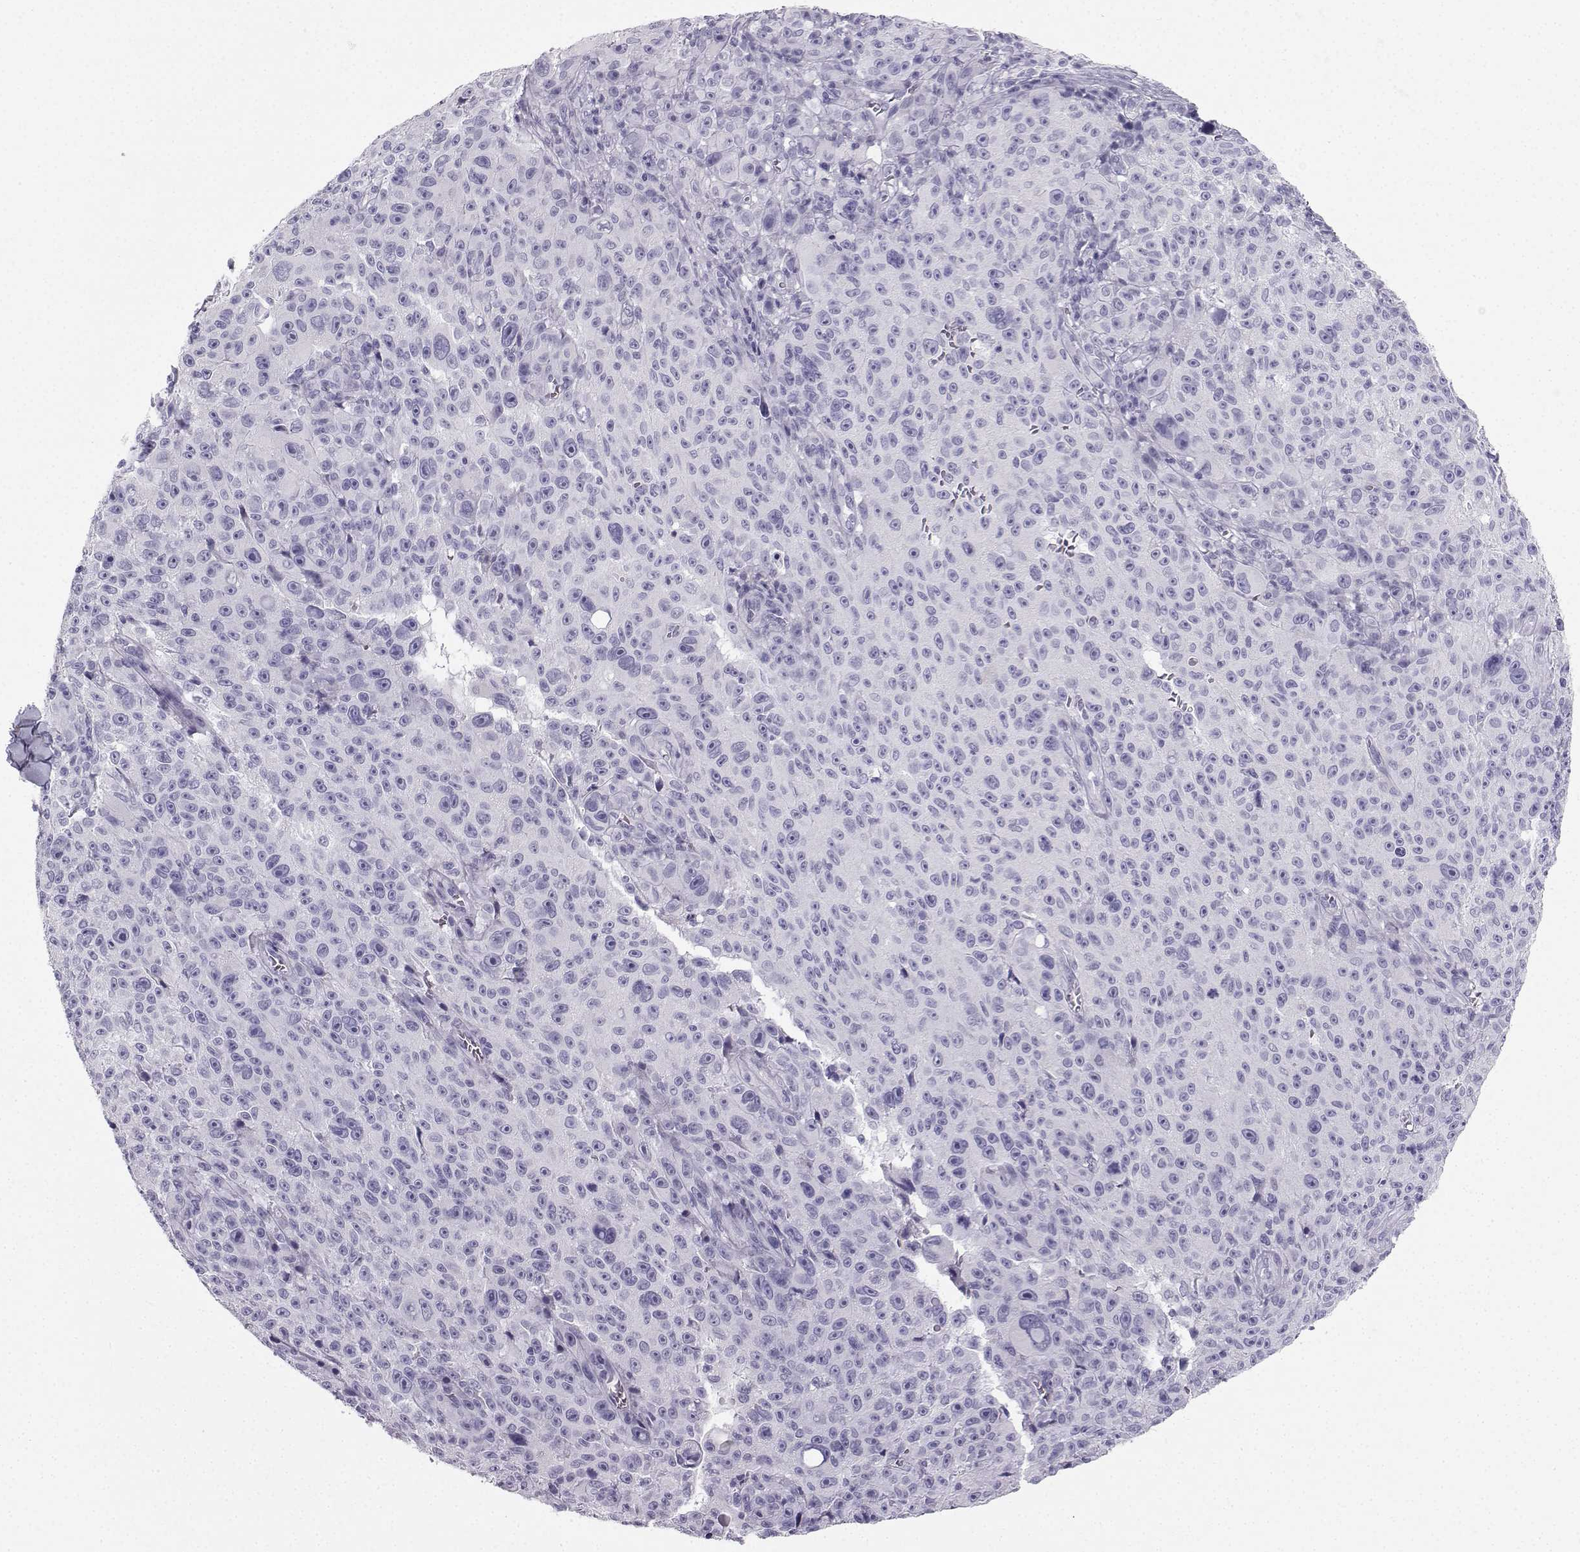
{"staining": {"intensity": "negative", "quantity": "none", "location": "none"}, "tissue": "melanoma", "cell_type": "Tumor cells", "image_type": "cancer", "snomed": [{"axis": "morphology", "description": "Malignant melanoma, NOS"}, {"axis": "topography", "description": "Skin"}], "caption": "An immunohistochemistry micrograph of malignant melanoma is shown. There is no staining in tumor cells of malignant melanoma. (Immunohistochemistry, brightfield microscopy, high magnification).", "gene": "IQCD", "patient": {"sex": "female", "age": 82}}